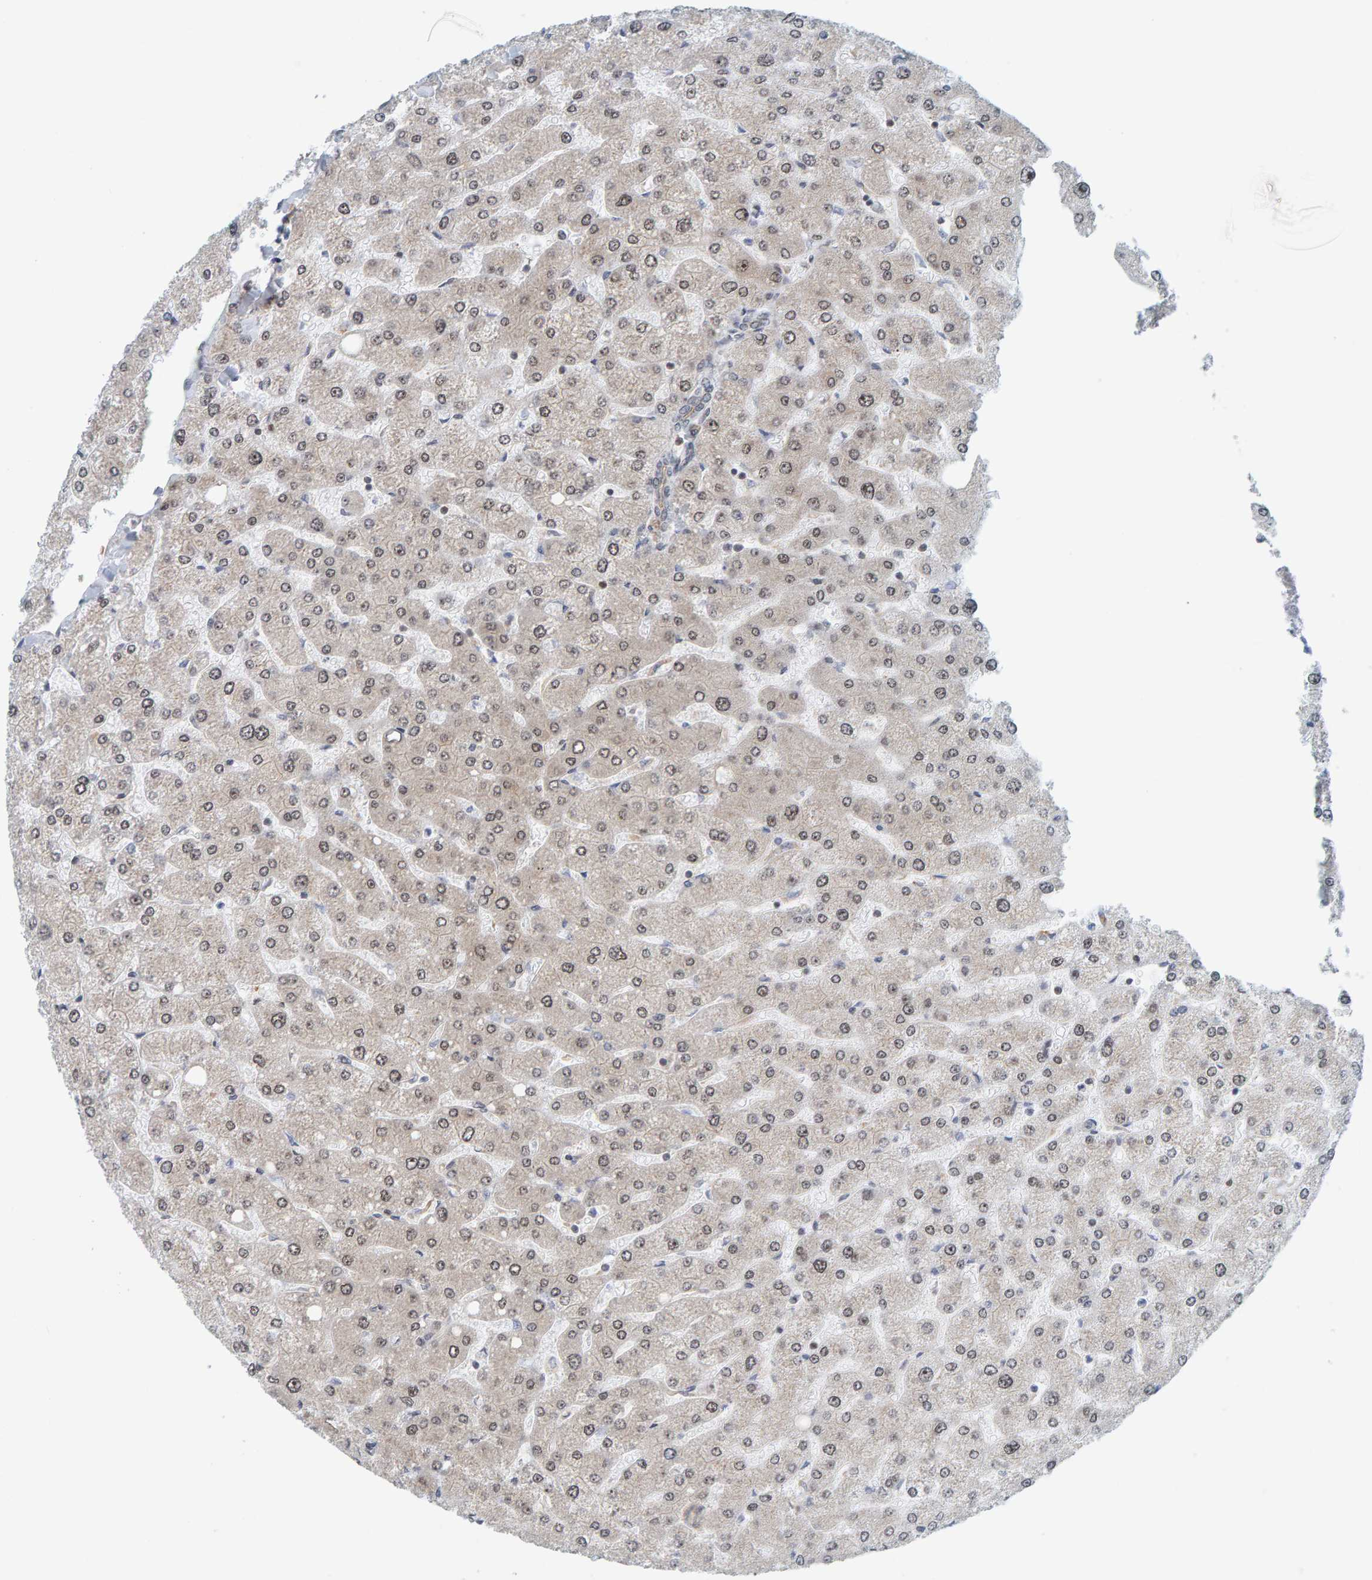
{"staining": {"intensity": "negative", "quantity": "none", "location": "none"}, "tissue": "liver", "cell_type": "Cholangiocytes", "image_type": "normal", "snomed": [{"axis": "morphology", "description": "Normal tissue, NOS"}, {"axis": "topography", "description": "Liver"}], "caption": "Cholangiocytes are negative for protein expression in unremarkable human liver.", "gene": "POLR1E", "patient": {"sex": "male", "age": 55}}